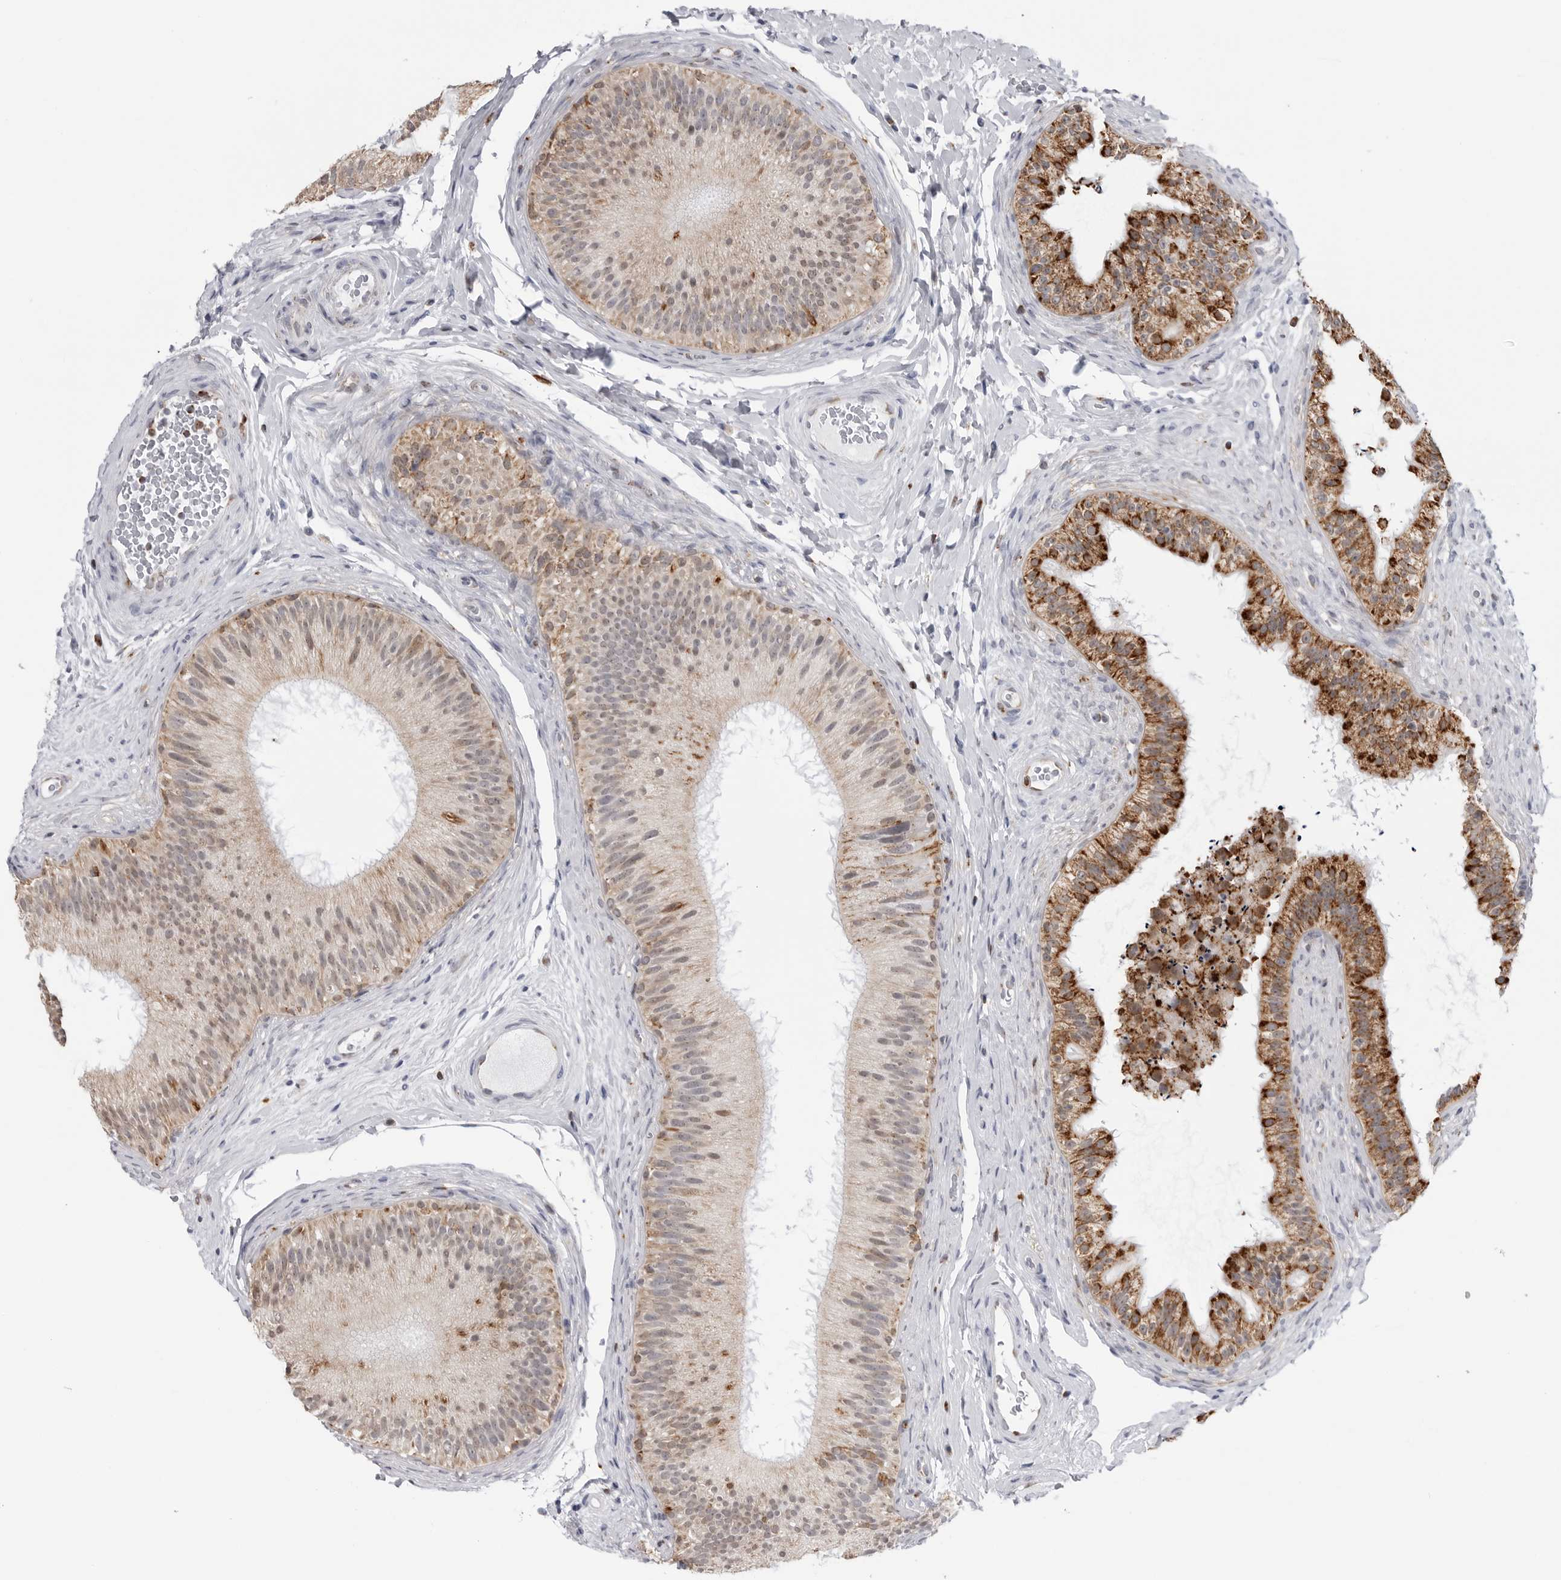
{"staining": {"intensity": "moderate", "quantity": "<25%", "location": "cytoplasmic/membranous"}, "tissue": "epididymis", "cell_type": "Glandular cells", "image_type": "normal", "snomed": [{"axis": "morphology", "description": "Normal tissue, NOS"}, {"axis": "topography", "description": "Epididymis"}], "caption": "Protein staining exhibits moderate cytoplasmic/membranous expression in about <25% of glandular cells in benign epididymis.", "gene": "COX5A", "patient": {"sex": "male", "age": 45}}